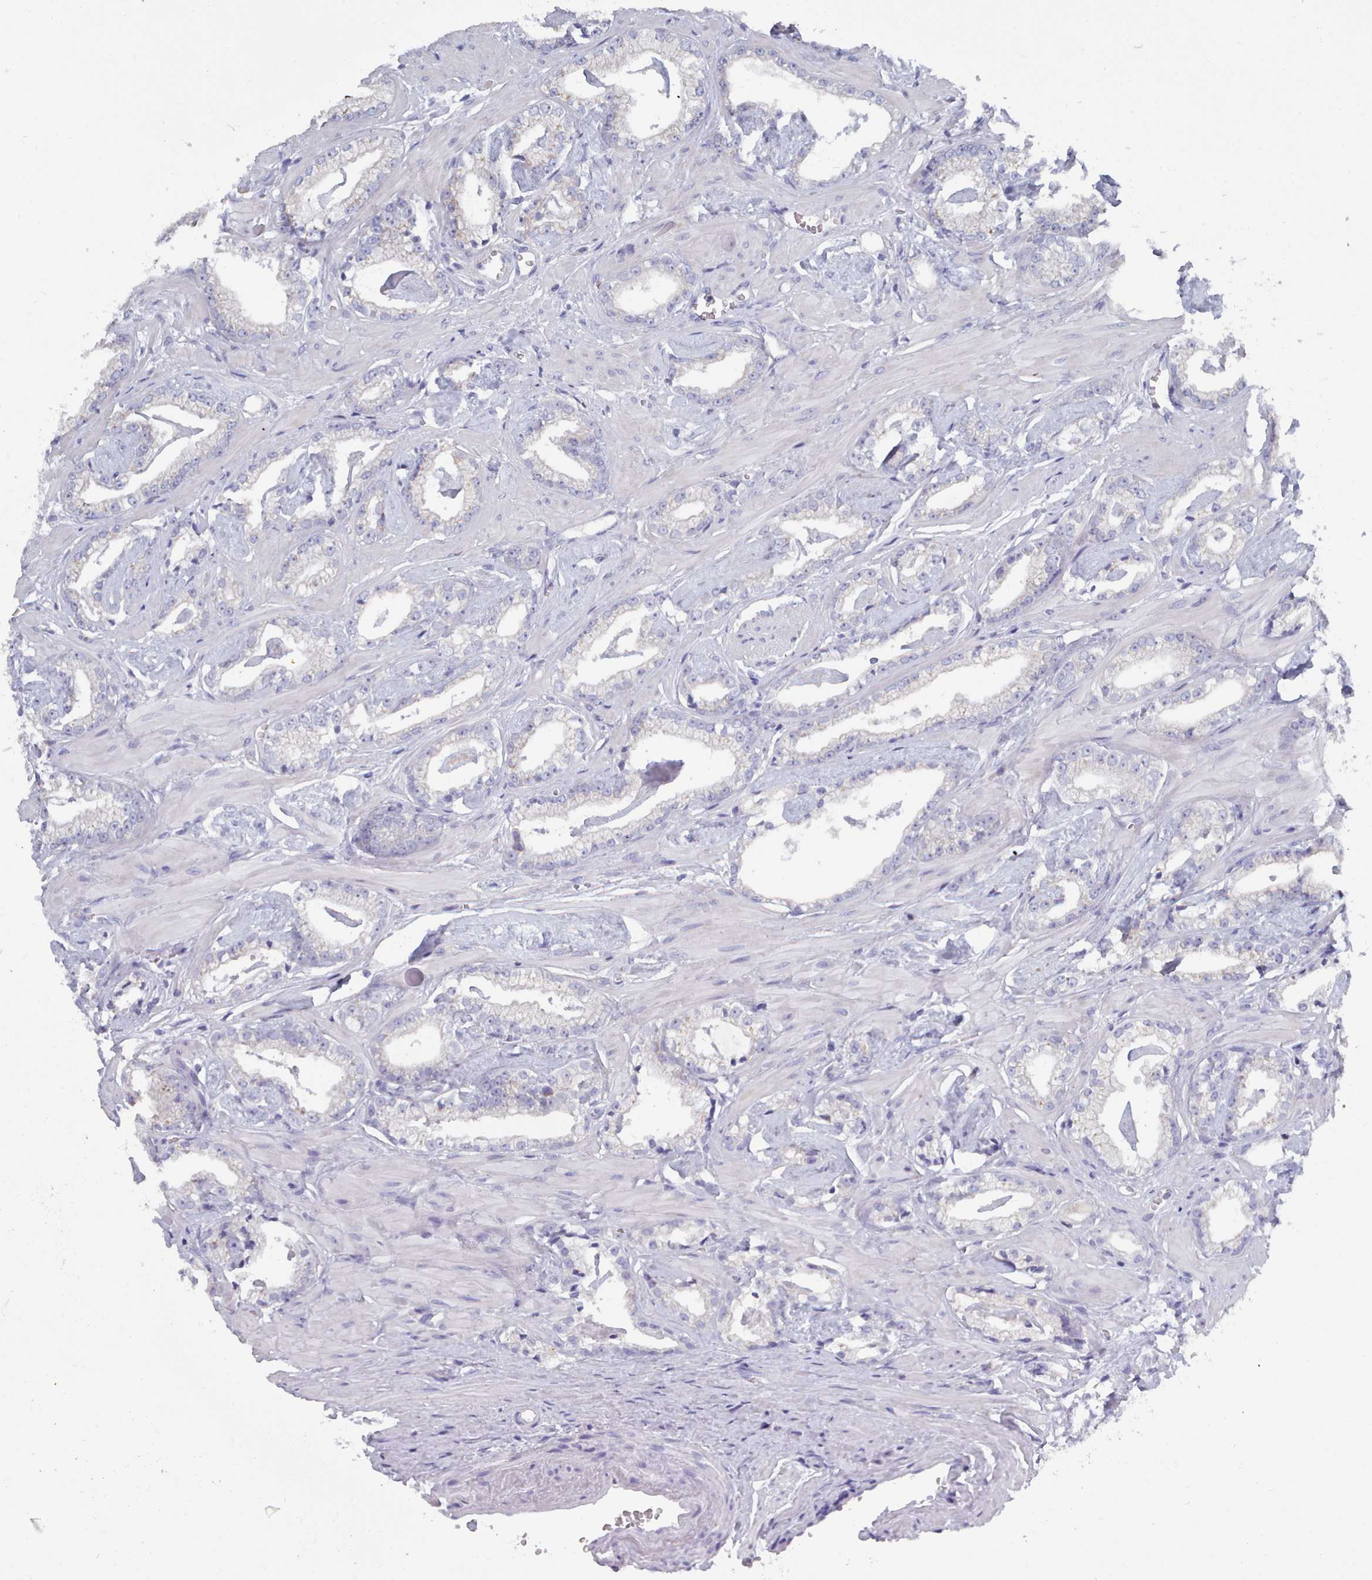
{"staining": {"intensity": "negative", "quantity": "none", "location": "none"}, "tissue": "prostate cancer", "cell_type": "Tumor cells", "image_type": "cancer", "snomed": [{"axis": "morphology", "description": "Adenocarcinoma, Low grade"}, {"axis": "topography", "description": "Prostate"}], "caption": "Immunohistochemistry photomicrograph of prostate adenocarcinoma (low-grade) stained for a protein (brown), which shows no positivity in tumor cells. (Stains: DAB (3,3'-diaminobenzidine) immunohistochemistry (IHC) with hematoxylin counter stain, Microscopy: brightfield microscopy at high magnification).", "gene": "PDE4C", "patient": {"sex": "male", "age": 60}}